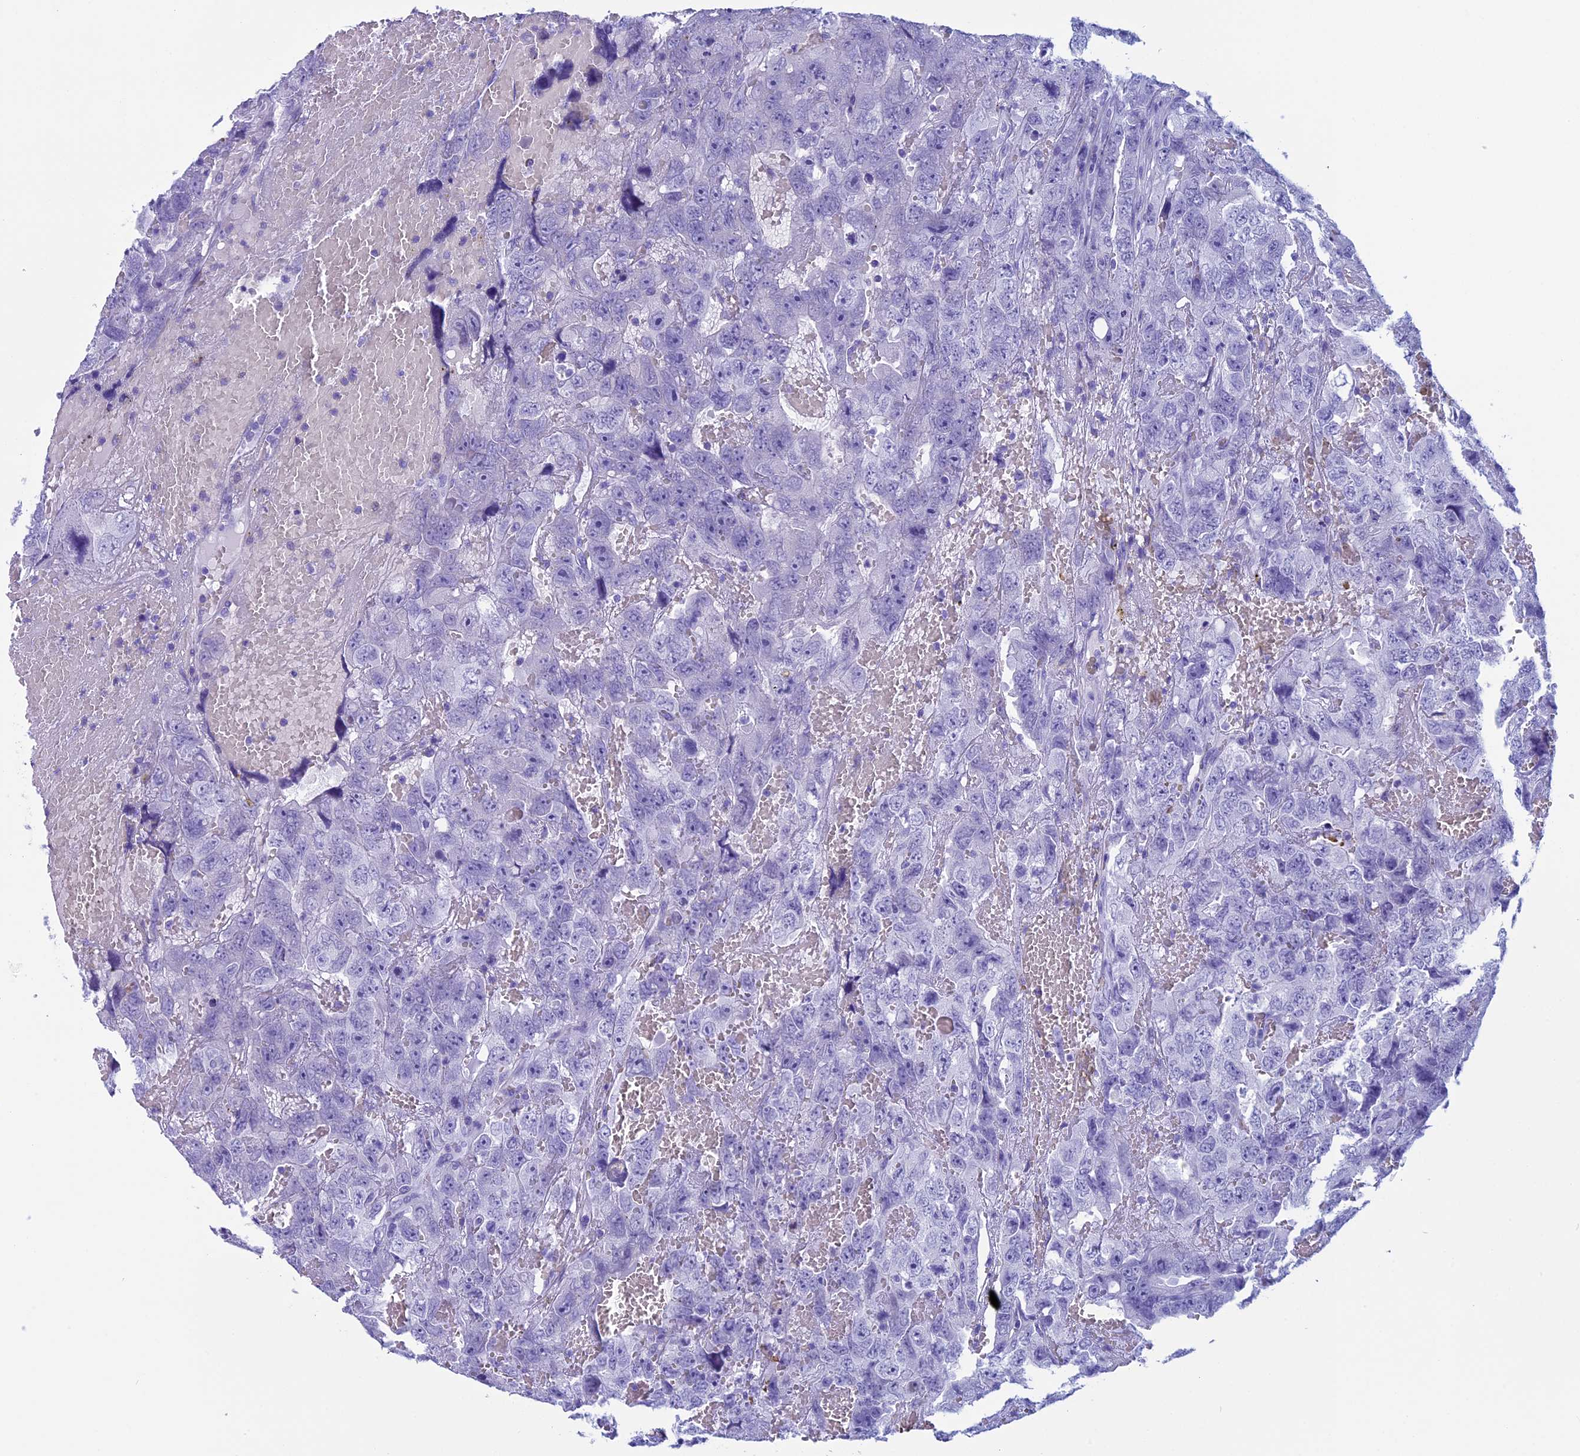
{"staining": {"intensity": "negative", "quantity": "none", "location": "none"}, "tissue": "testis cancer", "cell_type": "Tumor cells", "image_type": "cancer", "snomed": [{"axis": "morphology", "description": "Carcinoma, Embryonal, NOS"}, {"axis": "topography", "description": "Testis"}], "caption": "Tumor cells show no significant protein positivity in testis cancer.", "gene": "FAM169A", "patient": {"sex": "male", "age": 45}}